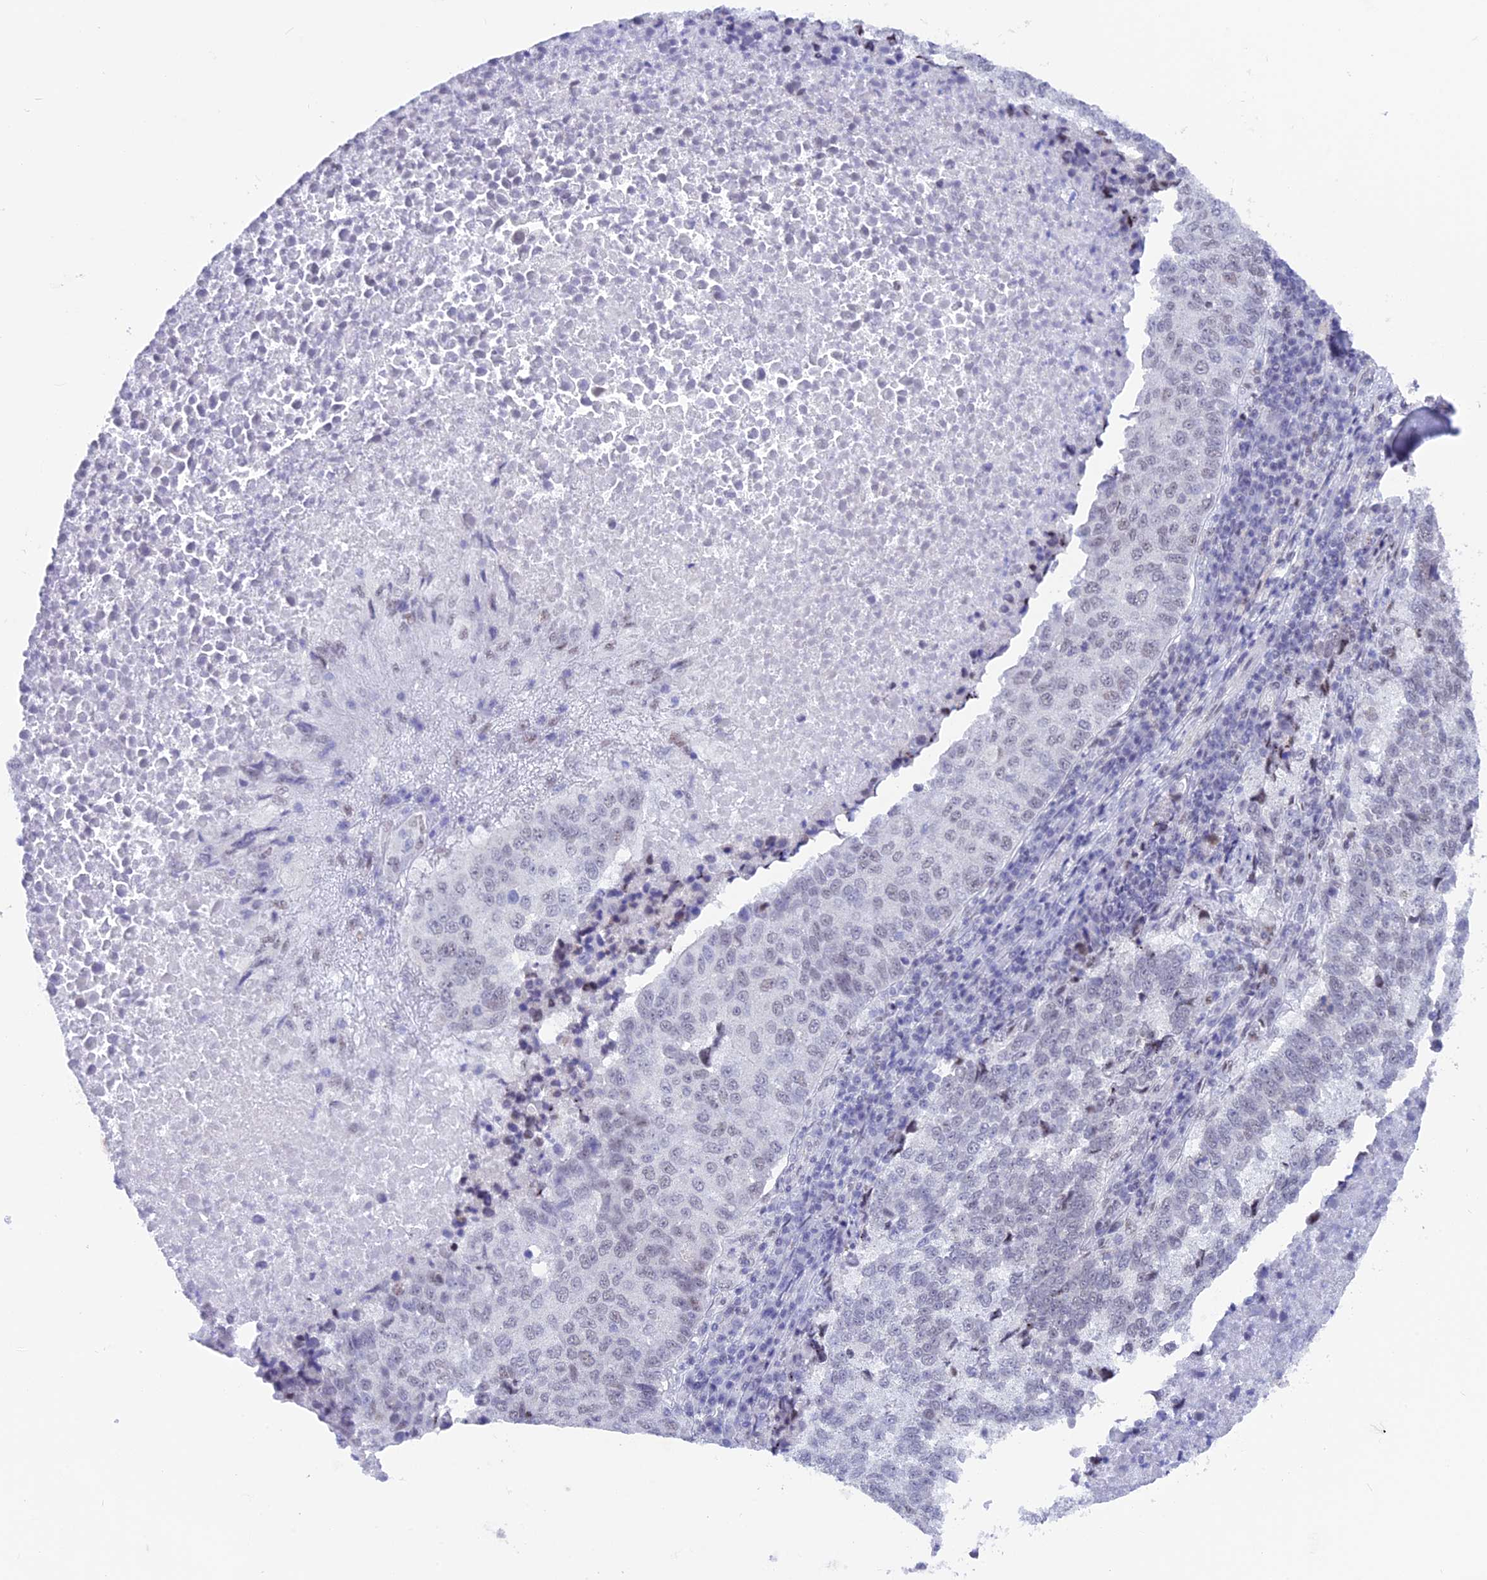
{"staining": {"intensity": "negative", "quantity": "none", "location": "none"}, "tissue": "lung cancer", "cell_type": "Tumor cells", "image_type": "cancer", "snomed": [{"axis": "morphology", "description": "Squamous cell carcinoma, NOS"}, {"axis": "topography", "description": "Lung"}], "caption": "This is a photomicrograph of IHC staining of lung cancer (squamous cell carcinoma), which shows no positivity in tumor cells.", "gene": "SRSF5", "patient": {"sex": "male", "age": 73}}